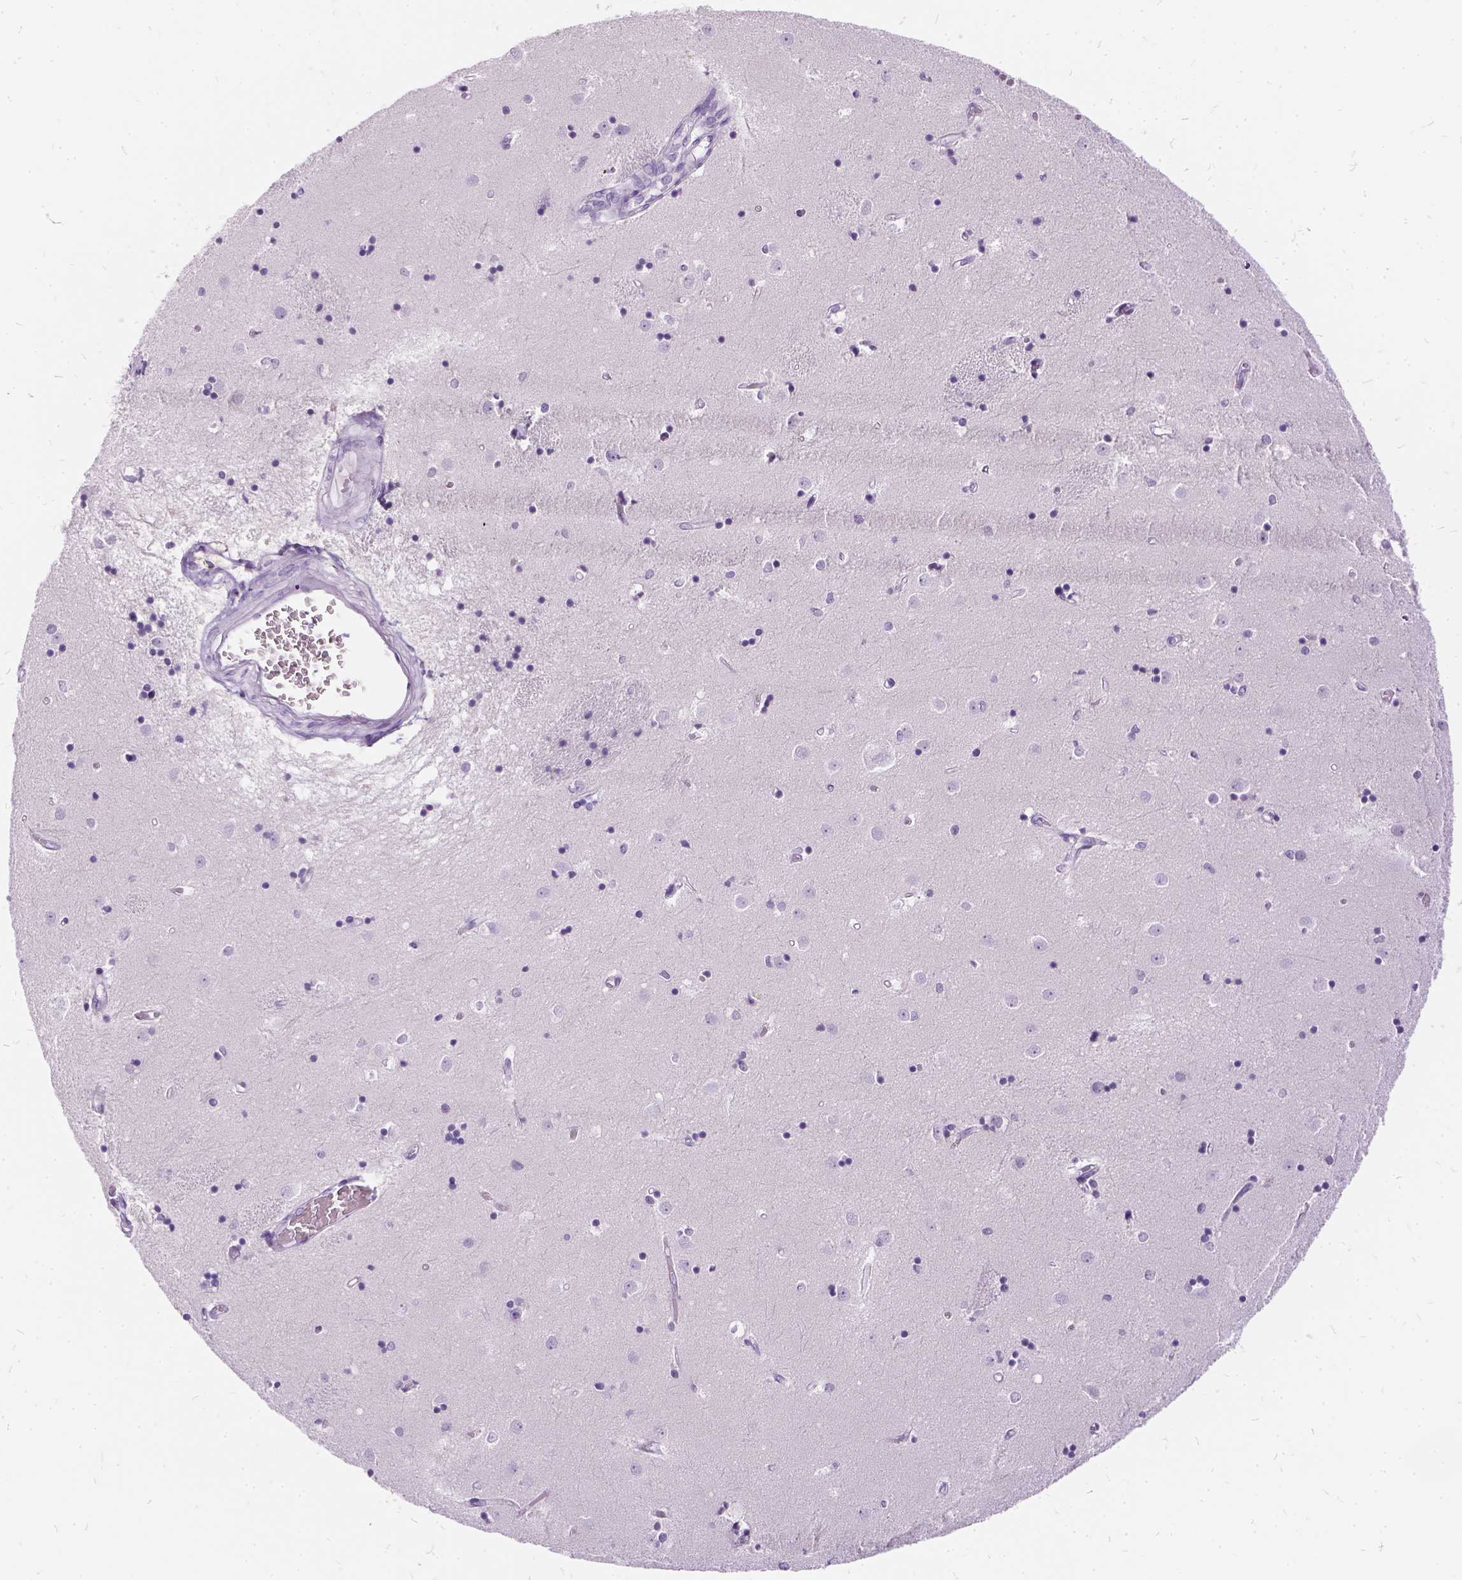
{"staining": {"intensity": "negative", "quantity": "none", "location": "none"}, "tissue": "caudate", "cell_type": "Glial cells", "image_type": "normal", "snomed": [{"axis": "morphology", "description": "Normal tissue, NOS"}, {"axis": "topography", "description": "Lateral ventricle wall"}], "caption": "High power microscopy photomicrograph of an immunohistochemistry (IHC) histopathology image of normal caudate, revealing no significant expression in glial cells.", "gene": "FDX1", "patient": {"sex": "male", "age": 54}}